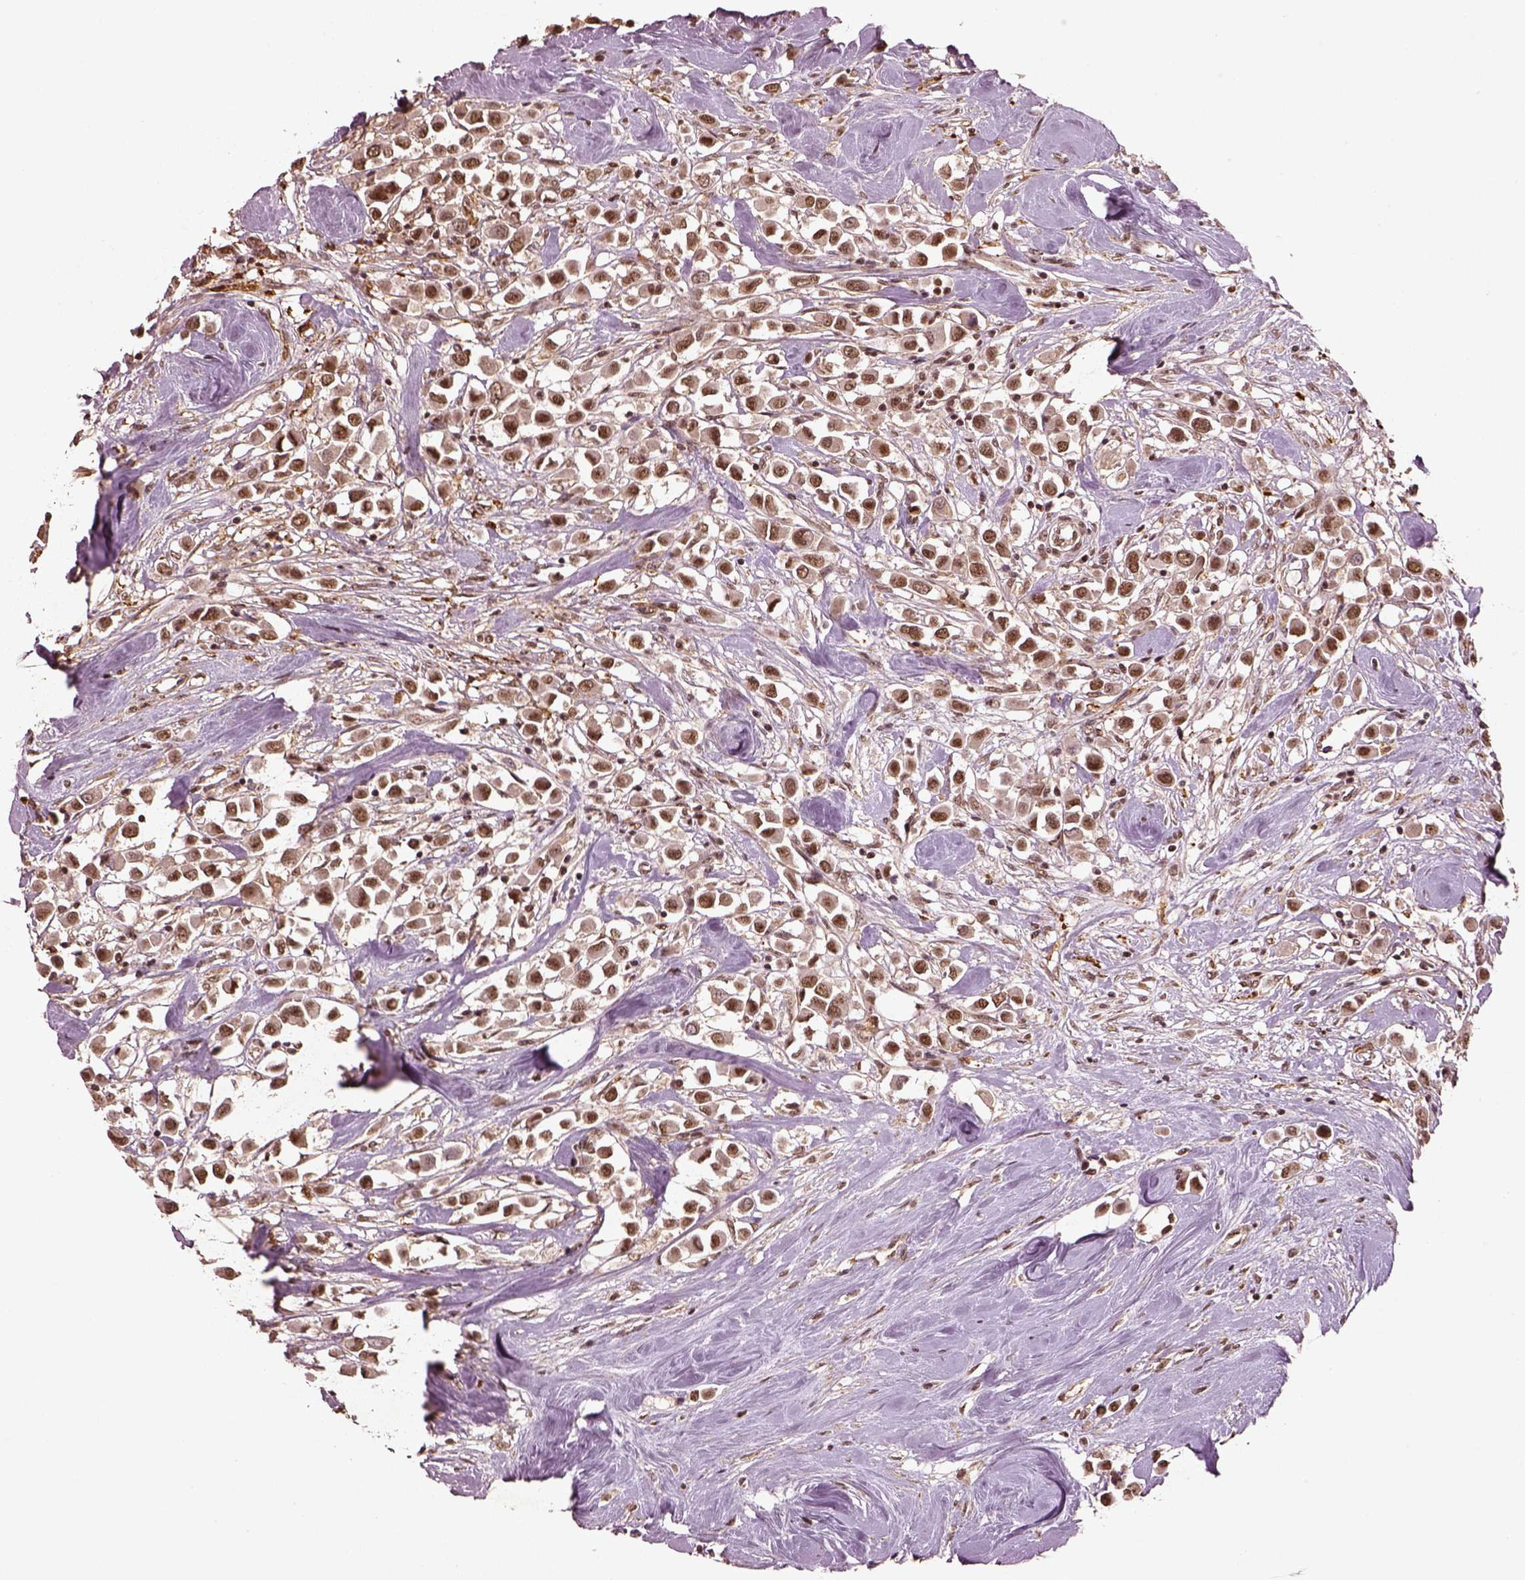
{"staining": {"intensity": "moderate", "quantity": ">75%", "location": "nuclear"}, "tissue": "breast cancer", "cell_type": "Tumor cells", "image_type": "cancer", "snomed": [{"axis": "morphology", "description": "Duct carcinoma"}, {"axis": "topography", "description": "Breast"}], "caption": "Immunohistochemistry (IHC) (DAB (3,3'-diaminobenzidine)) staining of human intraductal carcinoma (breast) shows moderate nuclear protein positivity in about >75% of tumor cells.", "gene": "BRD9", "patient": {"sex": "female", "age": 61}}